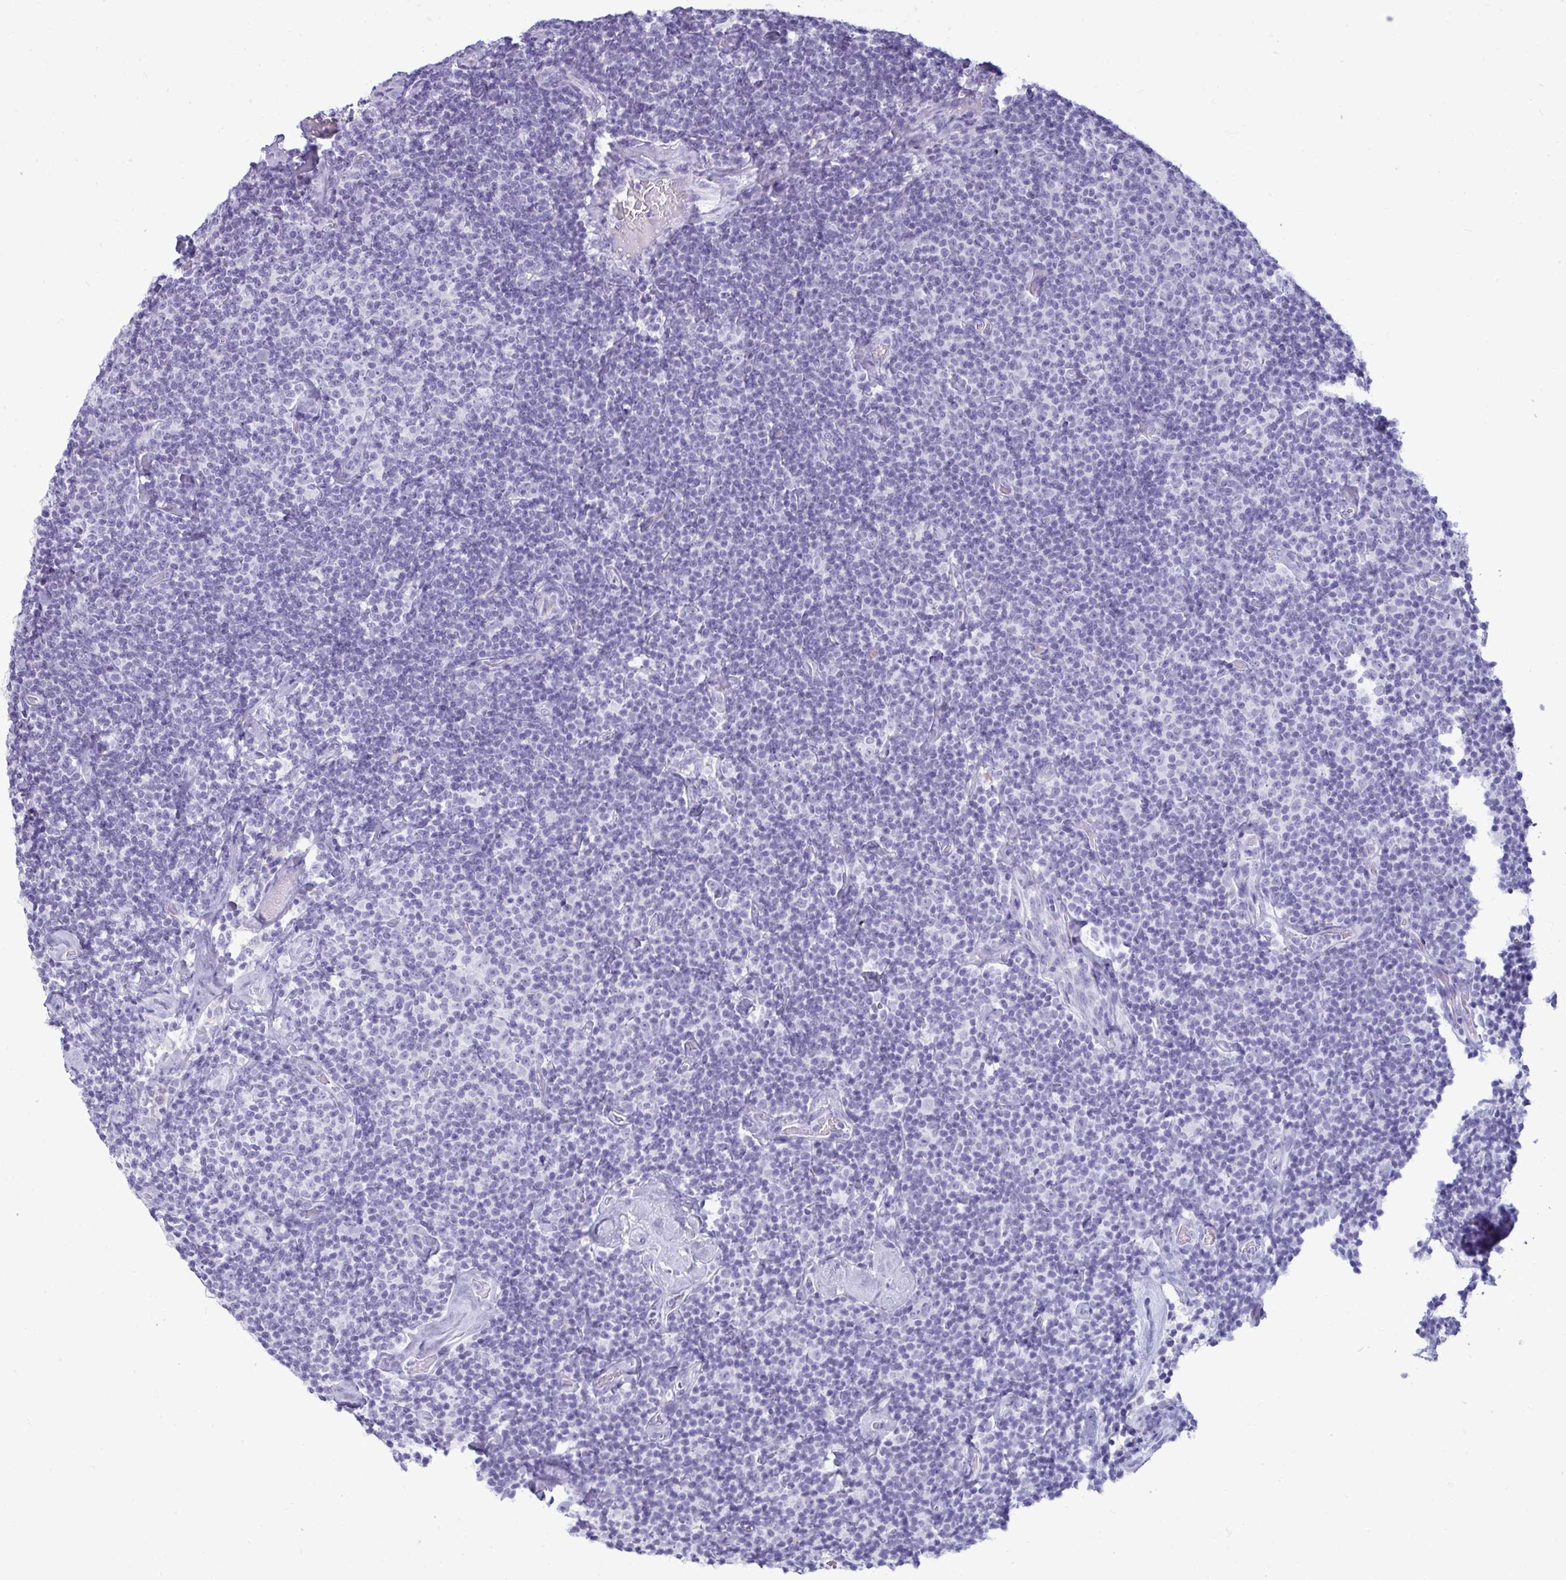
{"staining": {"intensity": "negative", "quantity": "none", "location": "none"}, "tissue": "lymphoma", "cell_type": "Tumor cells", "image_type": "cancer", "snomed": [{"axis": "morphology", "description": "Malignant lymphoma, non-Hodgkin's type, Low grade"}, {"axis": "topography", "description": "Lymph node"}], "caption": "Immunohistochemistry of lymphoma exhibits no positivity in tumor cells. (DAB IHC visualized using brightfield microscopy, high magnification).", "gene": "ANKRD60", "patient": {"sex": "male", "age": 81}}